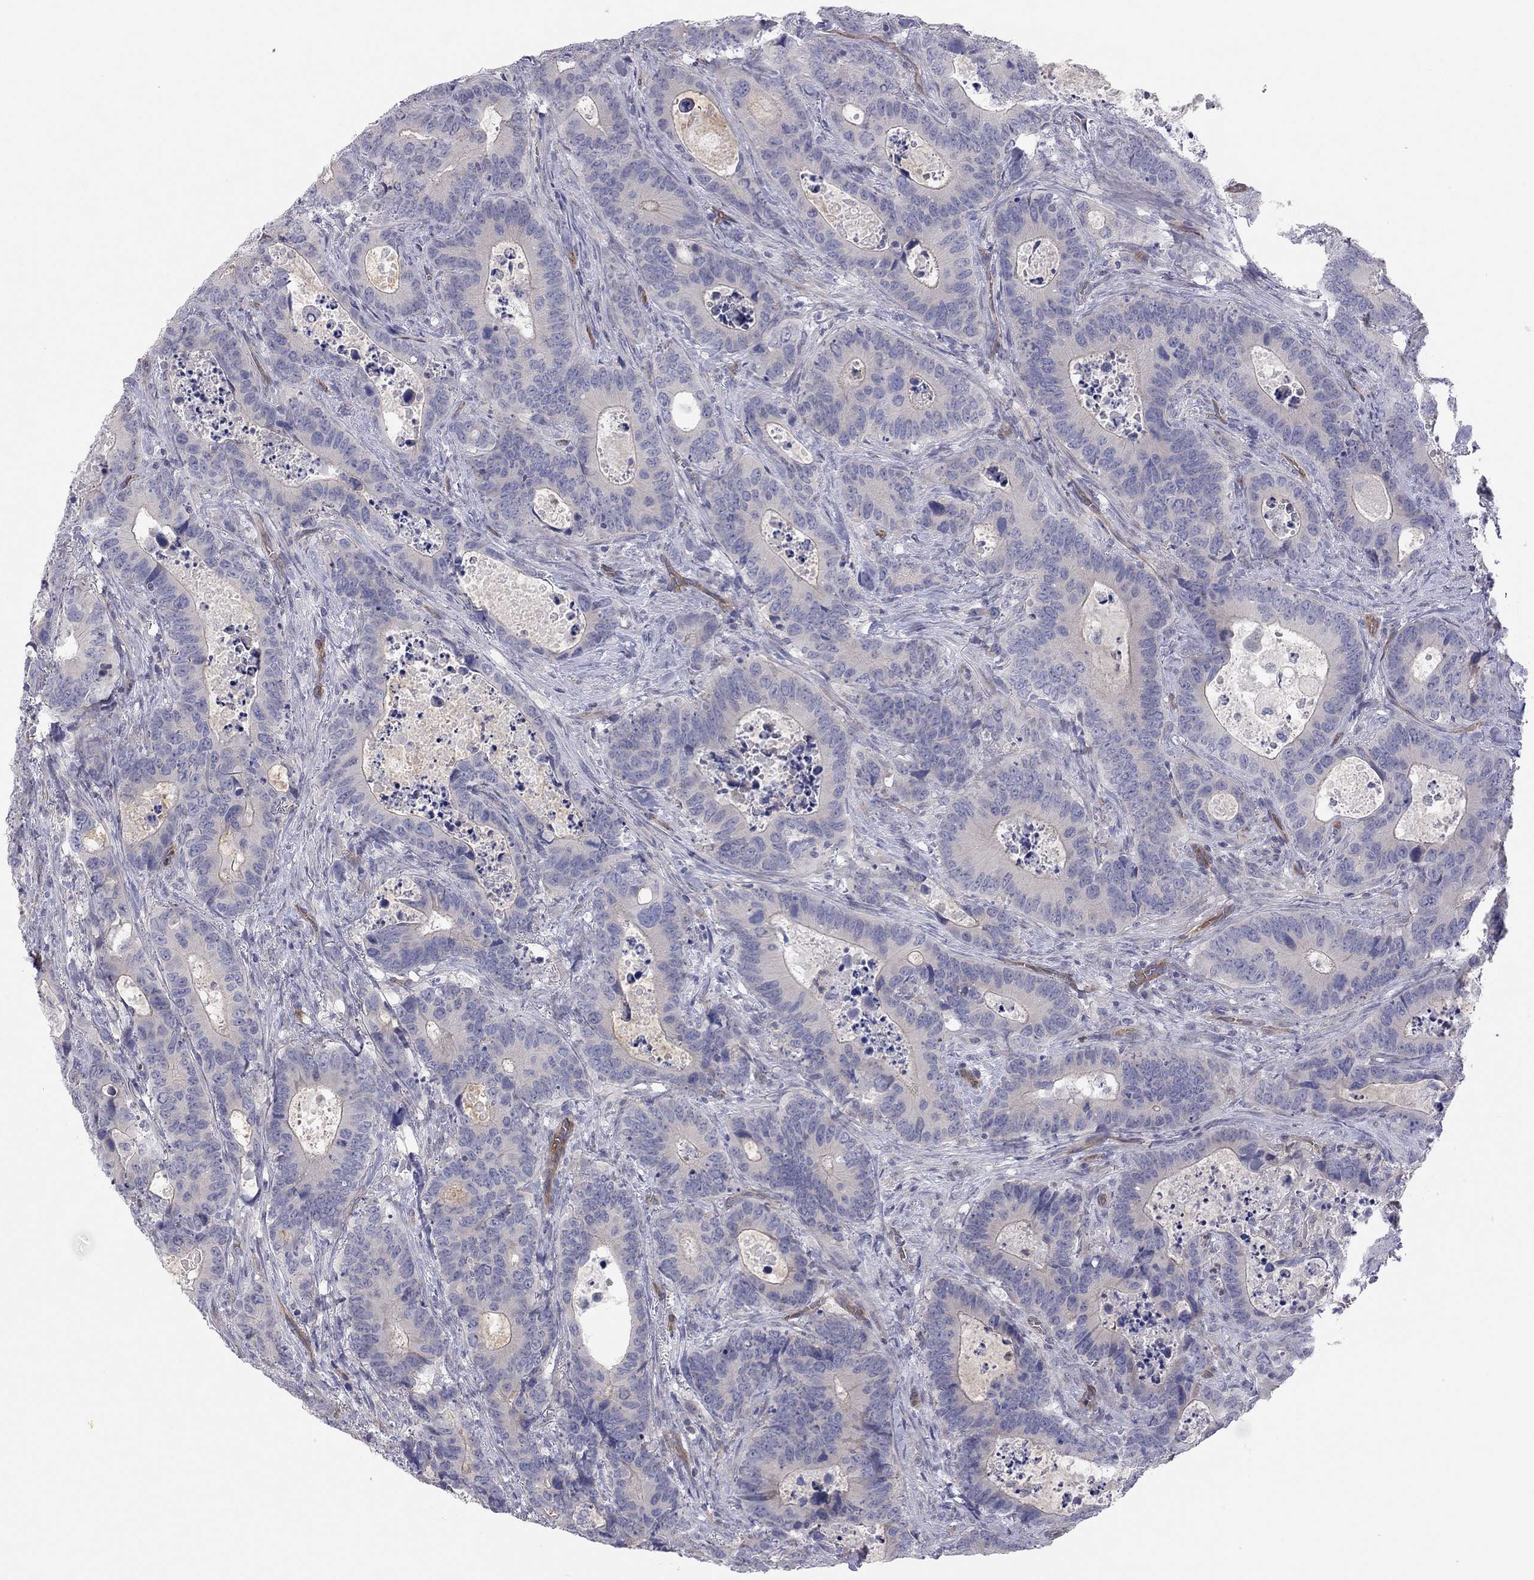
{"staining": {"intensity": "negative", "quantity": "none", "location": "none"}, "tissue": "colorectal cancer", "cell_type": "Tumor cells", "image_type": "cancer", "snomed": [{"axis": "morphology", "description": "Adenocarcinoma, NOS"}, {"axis": "topography", "description": "Colon"}], "caption": "Human colorectal adenocarcinoma stained for a protein using immunohistochemistry (IHC) reveals no staining in tumor cells.", "gene": "GPRC5B", "patient": {"sex": "female", "age": 82}}